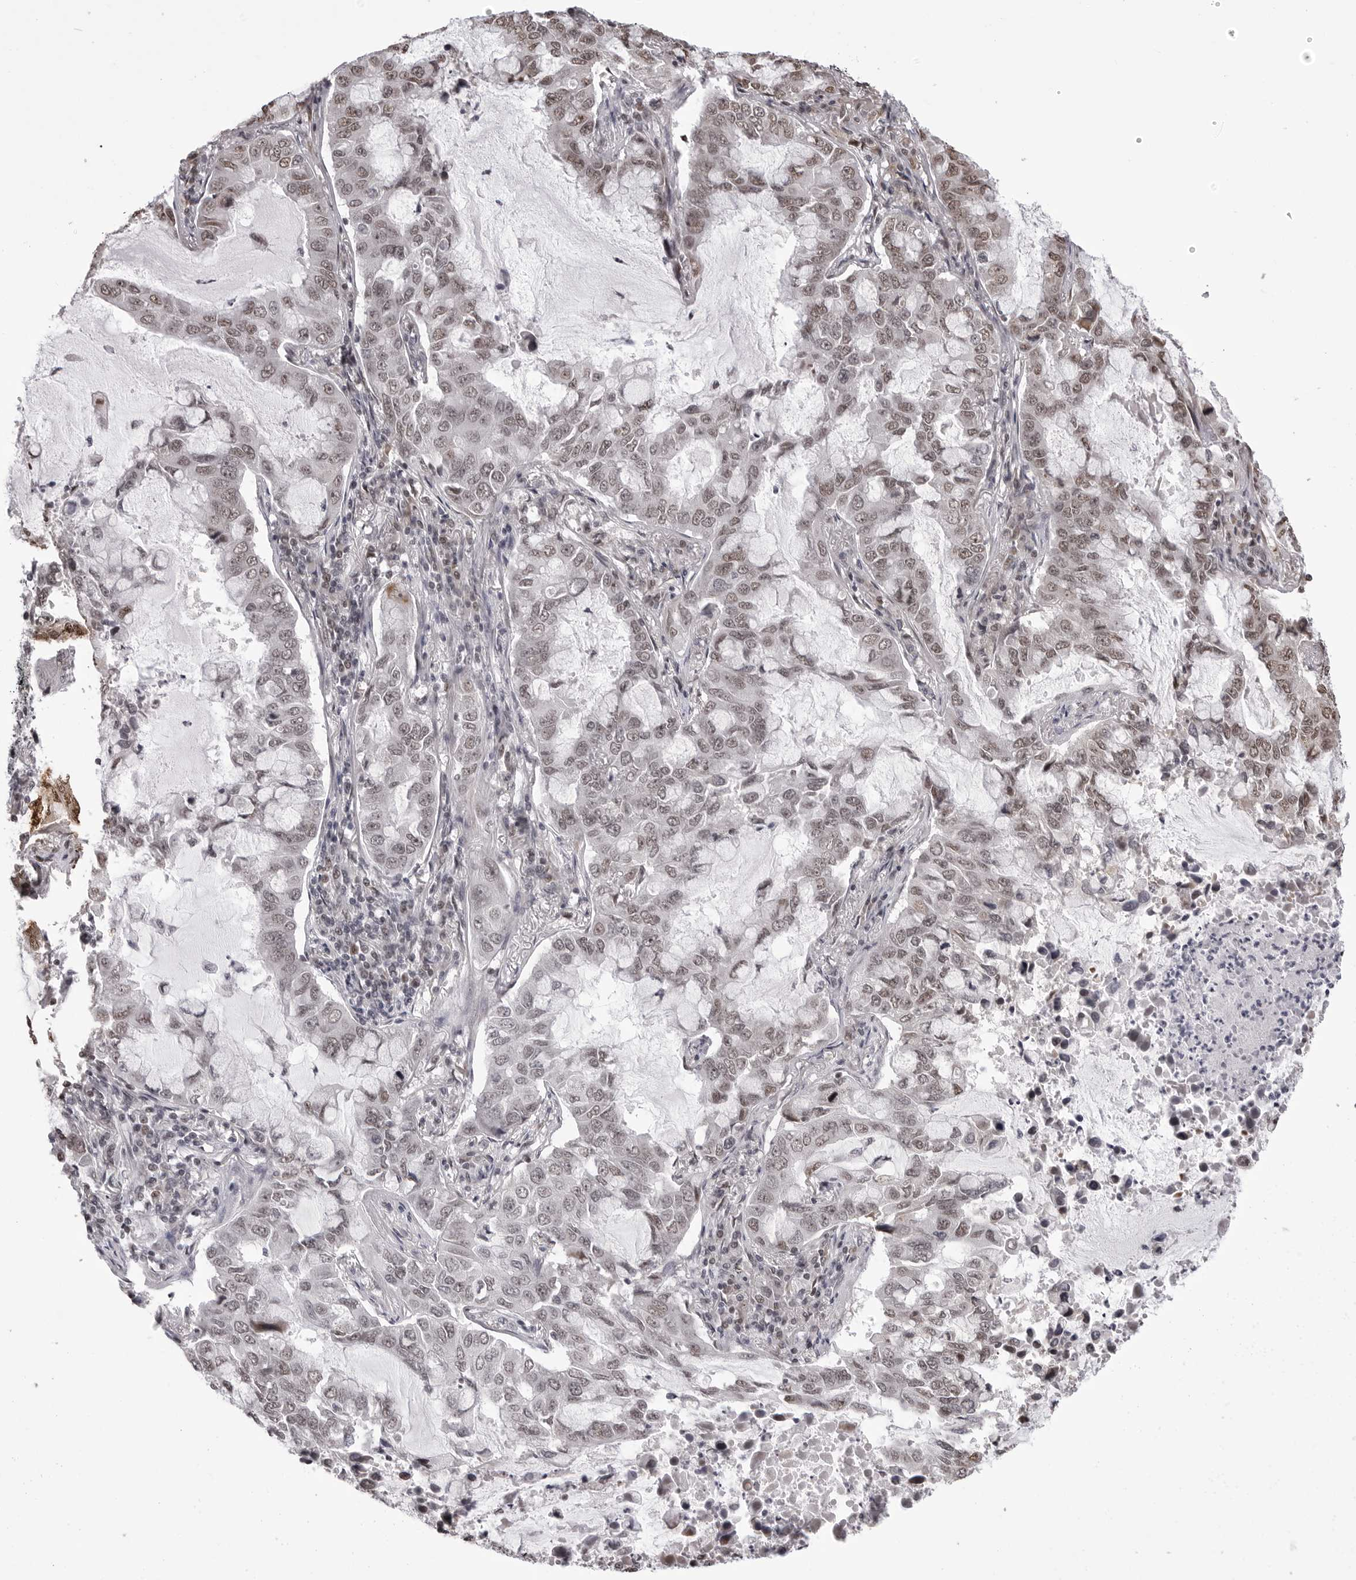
{"staining": {"intensity": "weak", "quantity": ">75%", "location": "nuclear"}, "tissue": "lung cancer", "cell_type": "Tumor cells", "image_type": "cancer", "snomed": [{"axis": "morphology", "description": "Adenocarcinoma, NOS"}, {"axis": "topography", "description": "Lung"}], "caption": "Human lung cancer (adenocarcinoma) stained with a protein marker demonstrates weak staining in tumor cells.", "gene": "PHF3", "patient": {"sex": "male", "age": 64}}